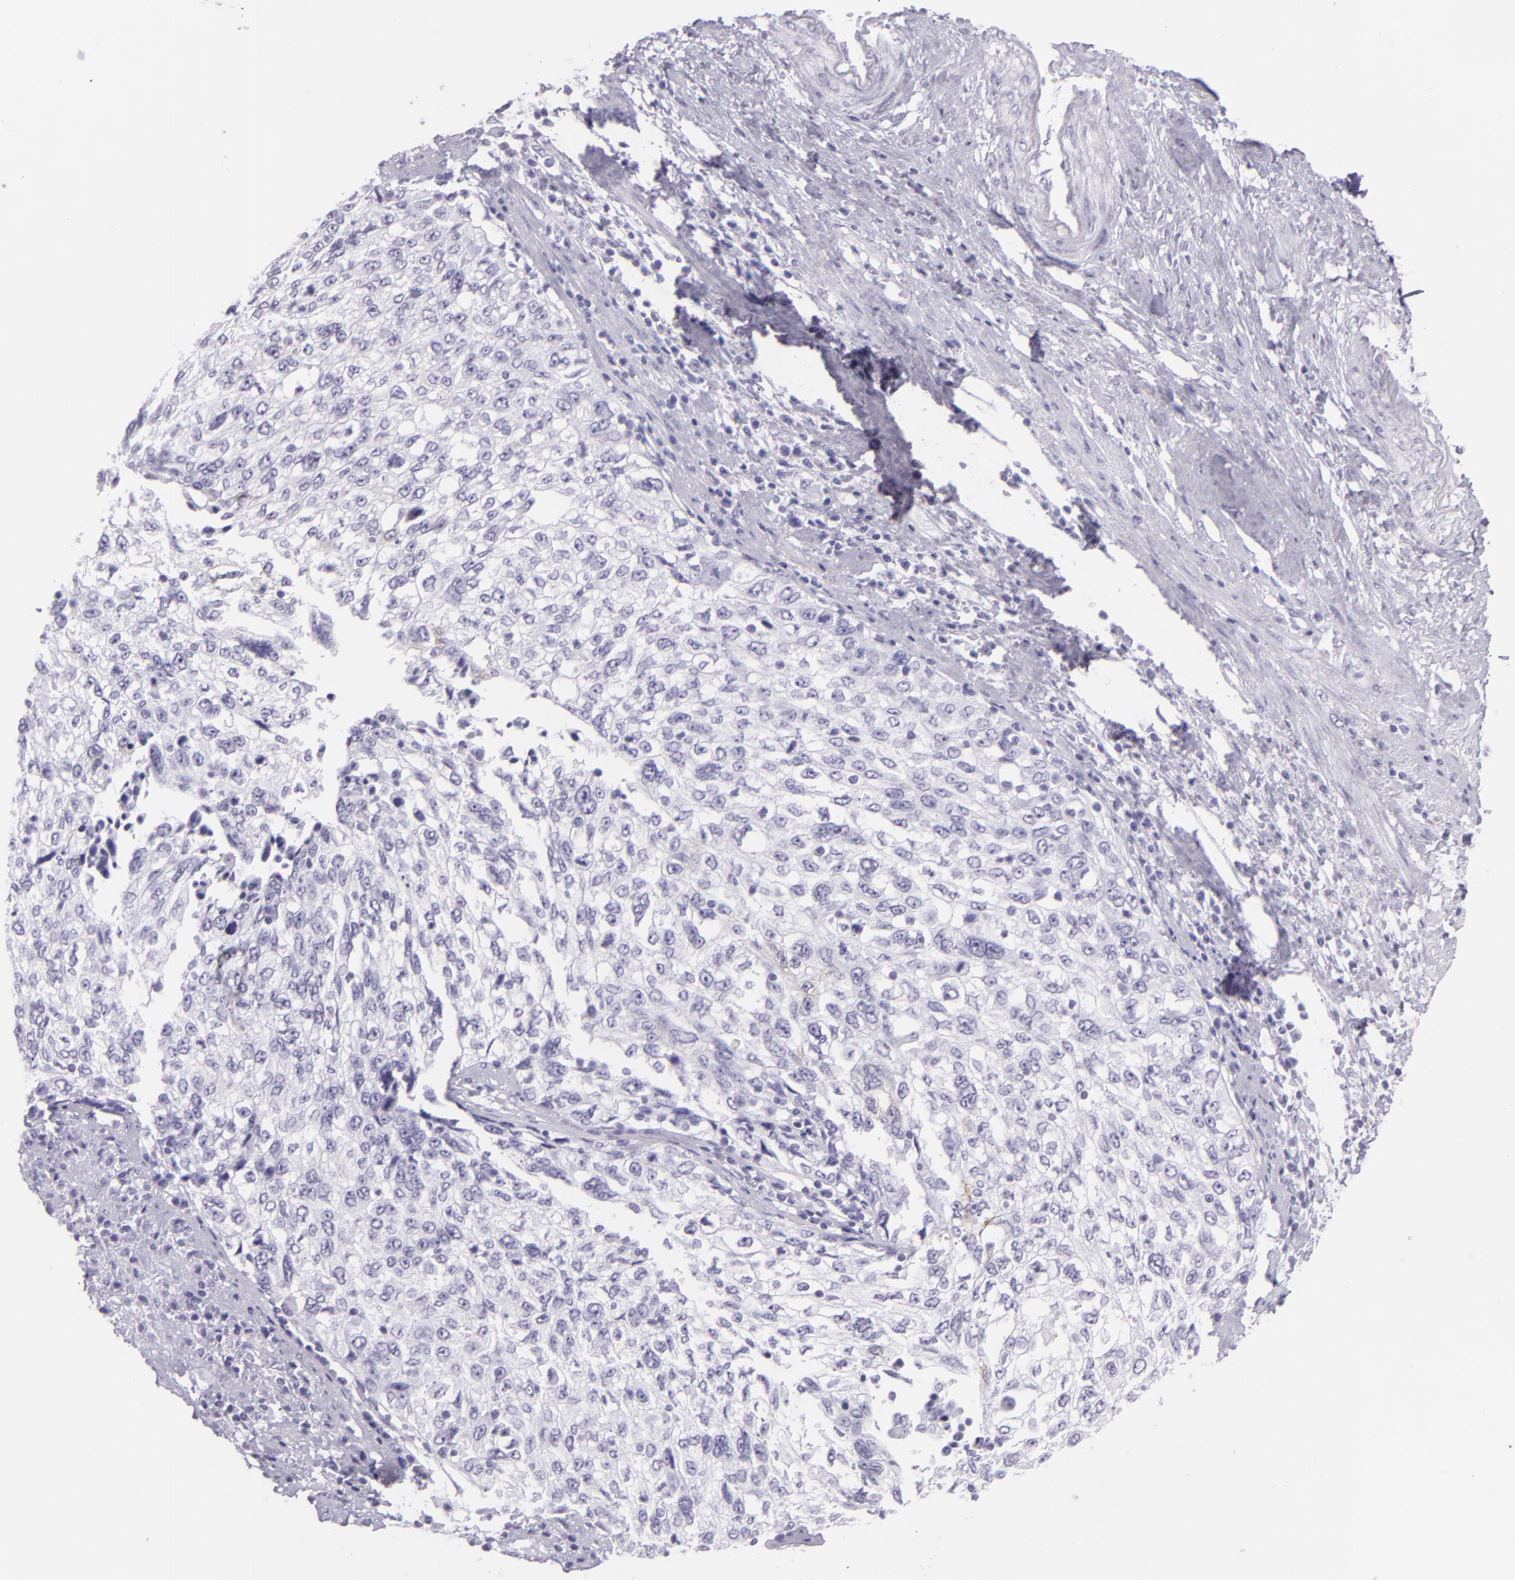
{"staining": {"intensity": "negative", "quantity": "none", "location": "none"}, "tissue": "cervical cancer", "cell_type": "Tumor cells", "image_type": "cancer", "snomed": [{"axis": "morphology", "description": "Squamous cell carcinoma, NOS"}, {"axis": "topography", "description": "Cervix"}], "caption": "This is an immunohistochemistry image of human squamous cell carcinoma (cervical). There is no expression in tumor cells.", "gene": "MUC6", "patient": {"sex": "female", "age": 57}}